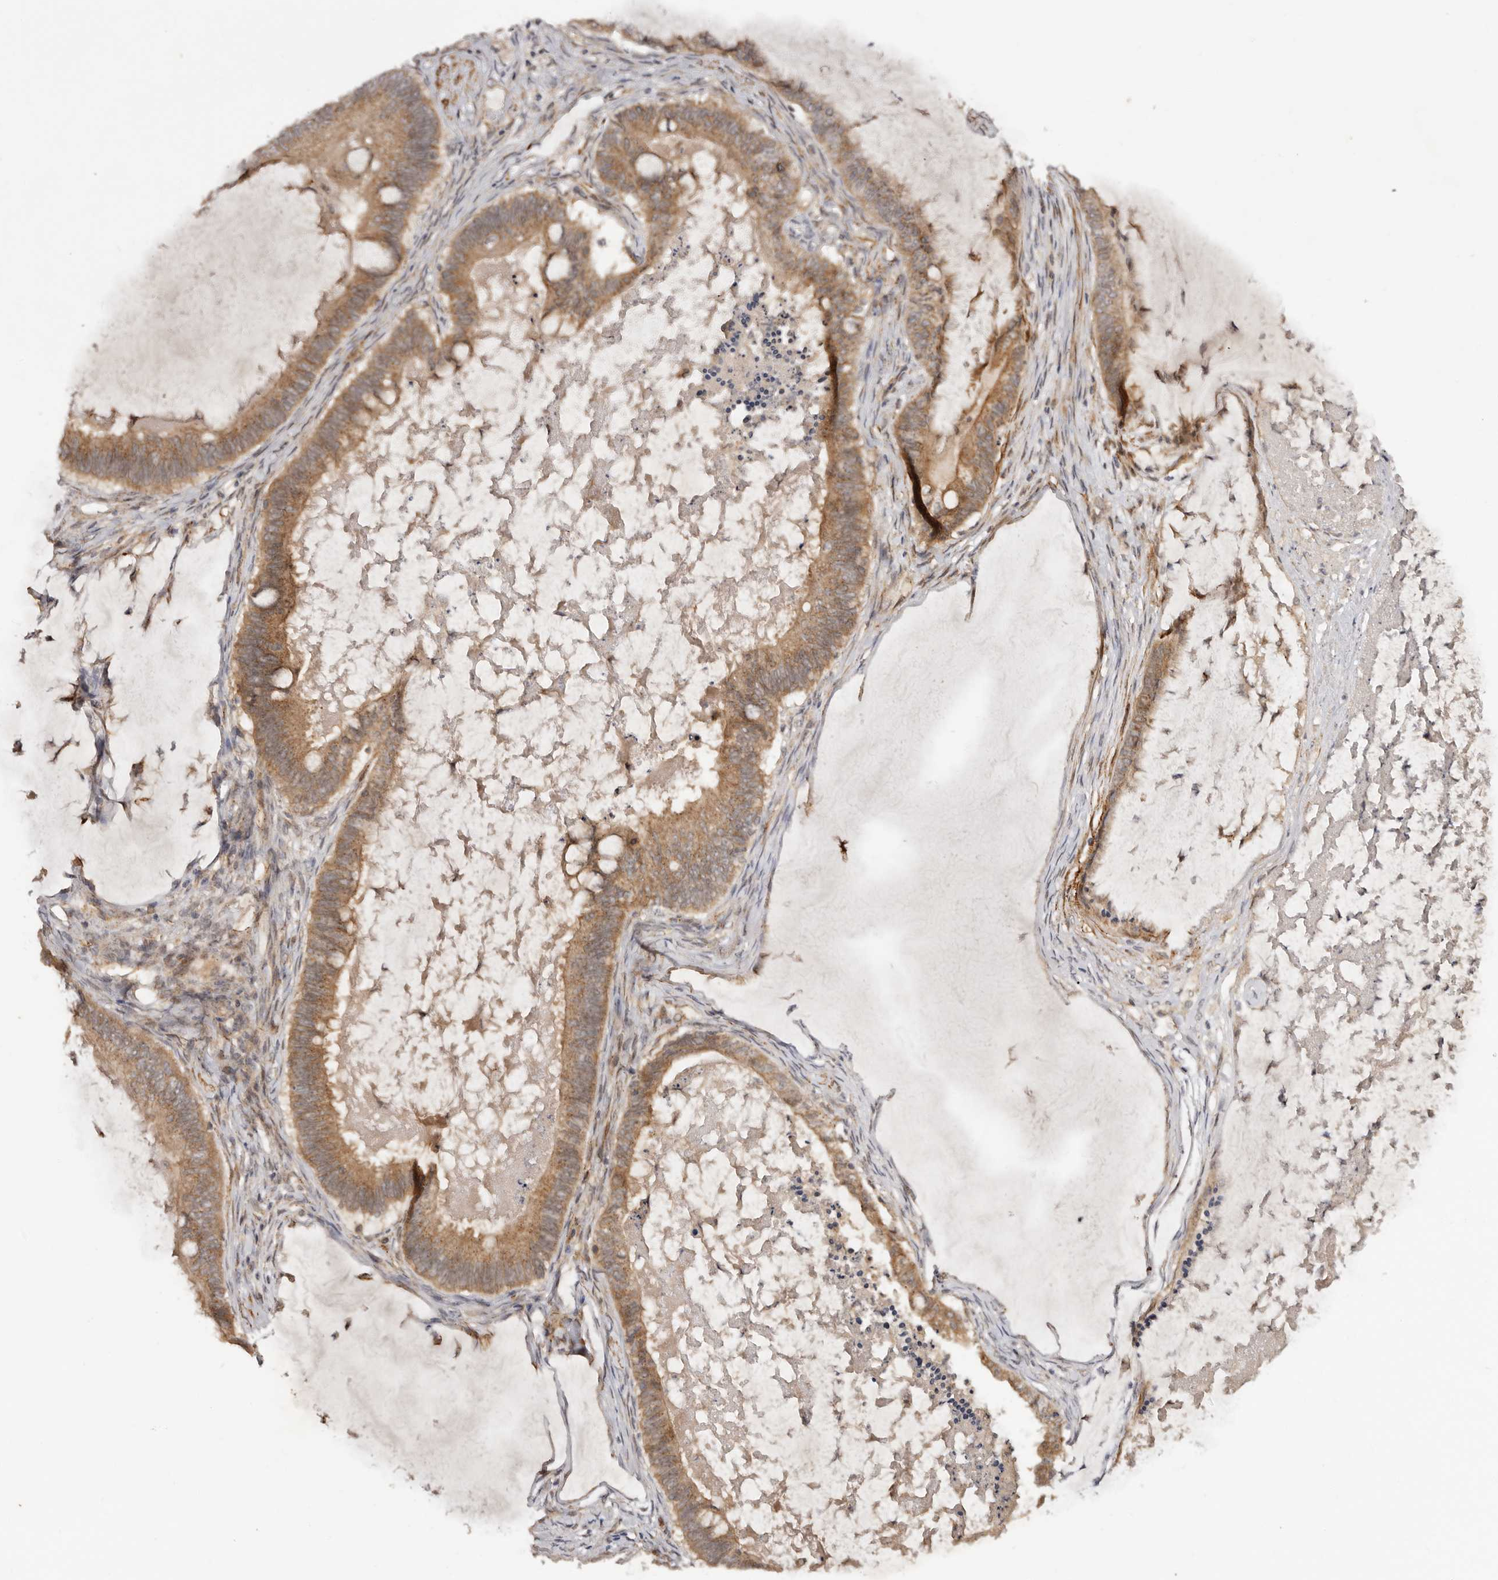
{"staining": {"intensity": "moderate", "quantity": ">75%", "location": "cytoplasmic/membranous"}, "tissue": "ovarian cancer", "cell_type": "Tumor cells", "image_type": "cancer", "snomed": [{"axis": "morphology", "description": "Cystadenocarcinoma, mucinous, NOS"}, {"axis": "topography", "description": "Ovary"}], "caption": "Protein expression analysis of ovarian mucinous cystadenocarcinoma displays moderate cytoplasmic/membranous expression in approximately >75% of tumor cells. (Stains: DAB (3,3'-diaminobenzidine) in brown, nuclei in blue, Microscopy: brightfield microscopy at high magnification).", "gene": "MICAL2", "patient": {"sex": "female", "age": 61}}